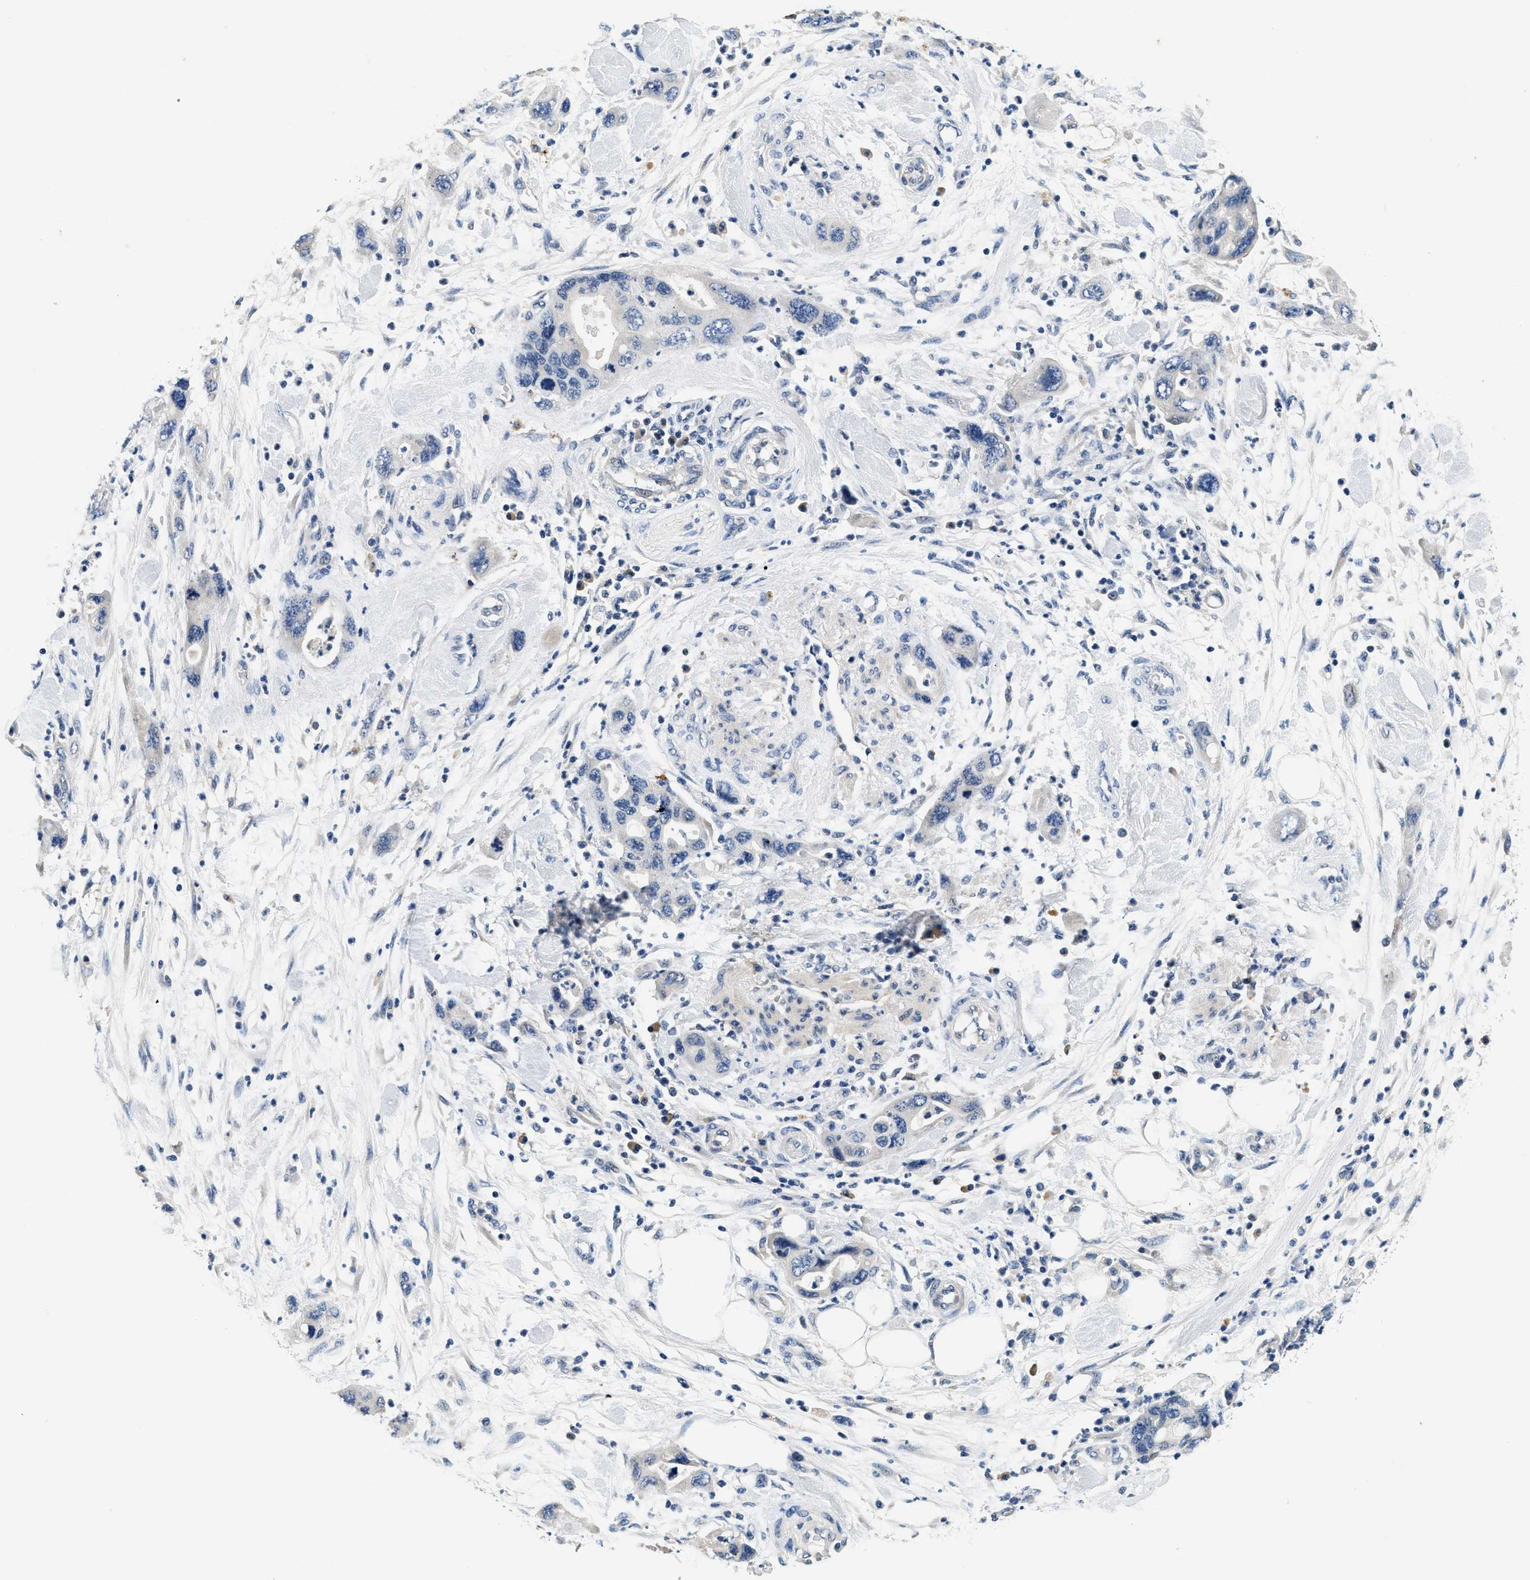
{"staining": {"intensity": "negative", "quantity": "none", "location": "none"}, "tissue": "pancreatic cancer", "cell_type": "Tumor cells", "image_type": "cancer", "snomed": [{"axis": "morphology", "description": "Normal tissue, NOS"}, {"axis": "morphology", "description": "Adenocarcinoma, NOS"}, {"axis": "topography", "description": "Pancreas"}], "caption": "This is a photomicrograph of immunohistochemistry staining of adenocarcinoma (pancreatic), which shows no positivity in tumor cells. (Brightfield microscopy of DAB immunohistochemistry (IHC) at high magnification).", "gene": "ALDH3A2", "patient": {"sex": "female", "age": 71}}